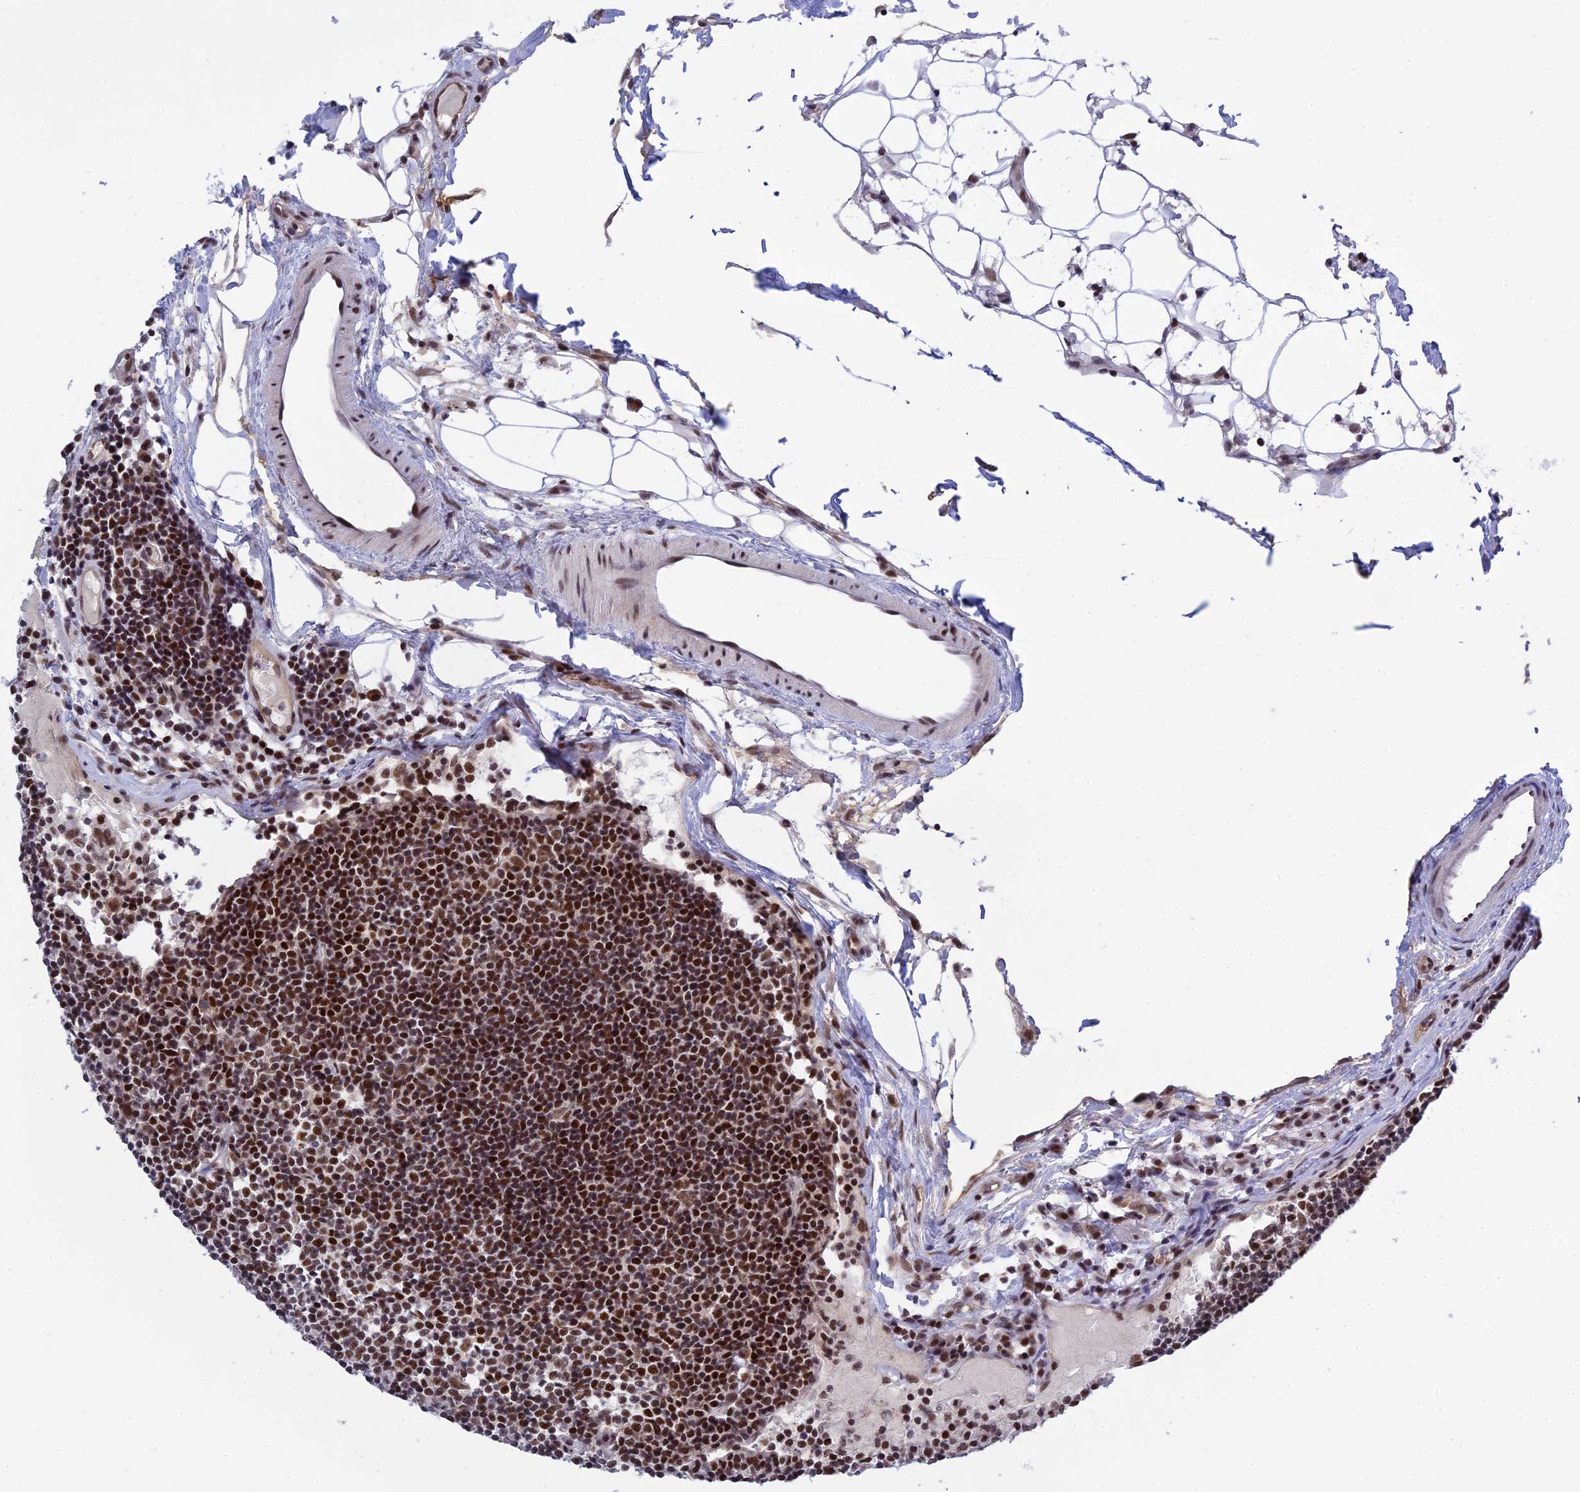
{"staining": {"intensity": "strong", "quantity": ">75%", "location": "cytoplasmic/membranous,nuclear"}, "tissue": "lymph node", "cell_type": "Germinal center cells", "image_type": "normal", "snomed": [{"axis": "morphology", "description": "Normal tissue, NOS"}, {"axis": "topography", "description": "Lymph node"}], "caption": "Germinal center cells demonstrate high levels of strong cytoplasmic/membranous,nuclear expression in about >75% of cells in unremarkable lymph node. Nuclei are stained in blue.", "gene": "TCEA1", "patient": {"sex": "female", "age": 55}}